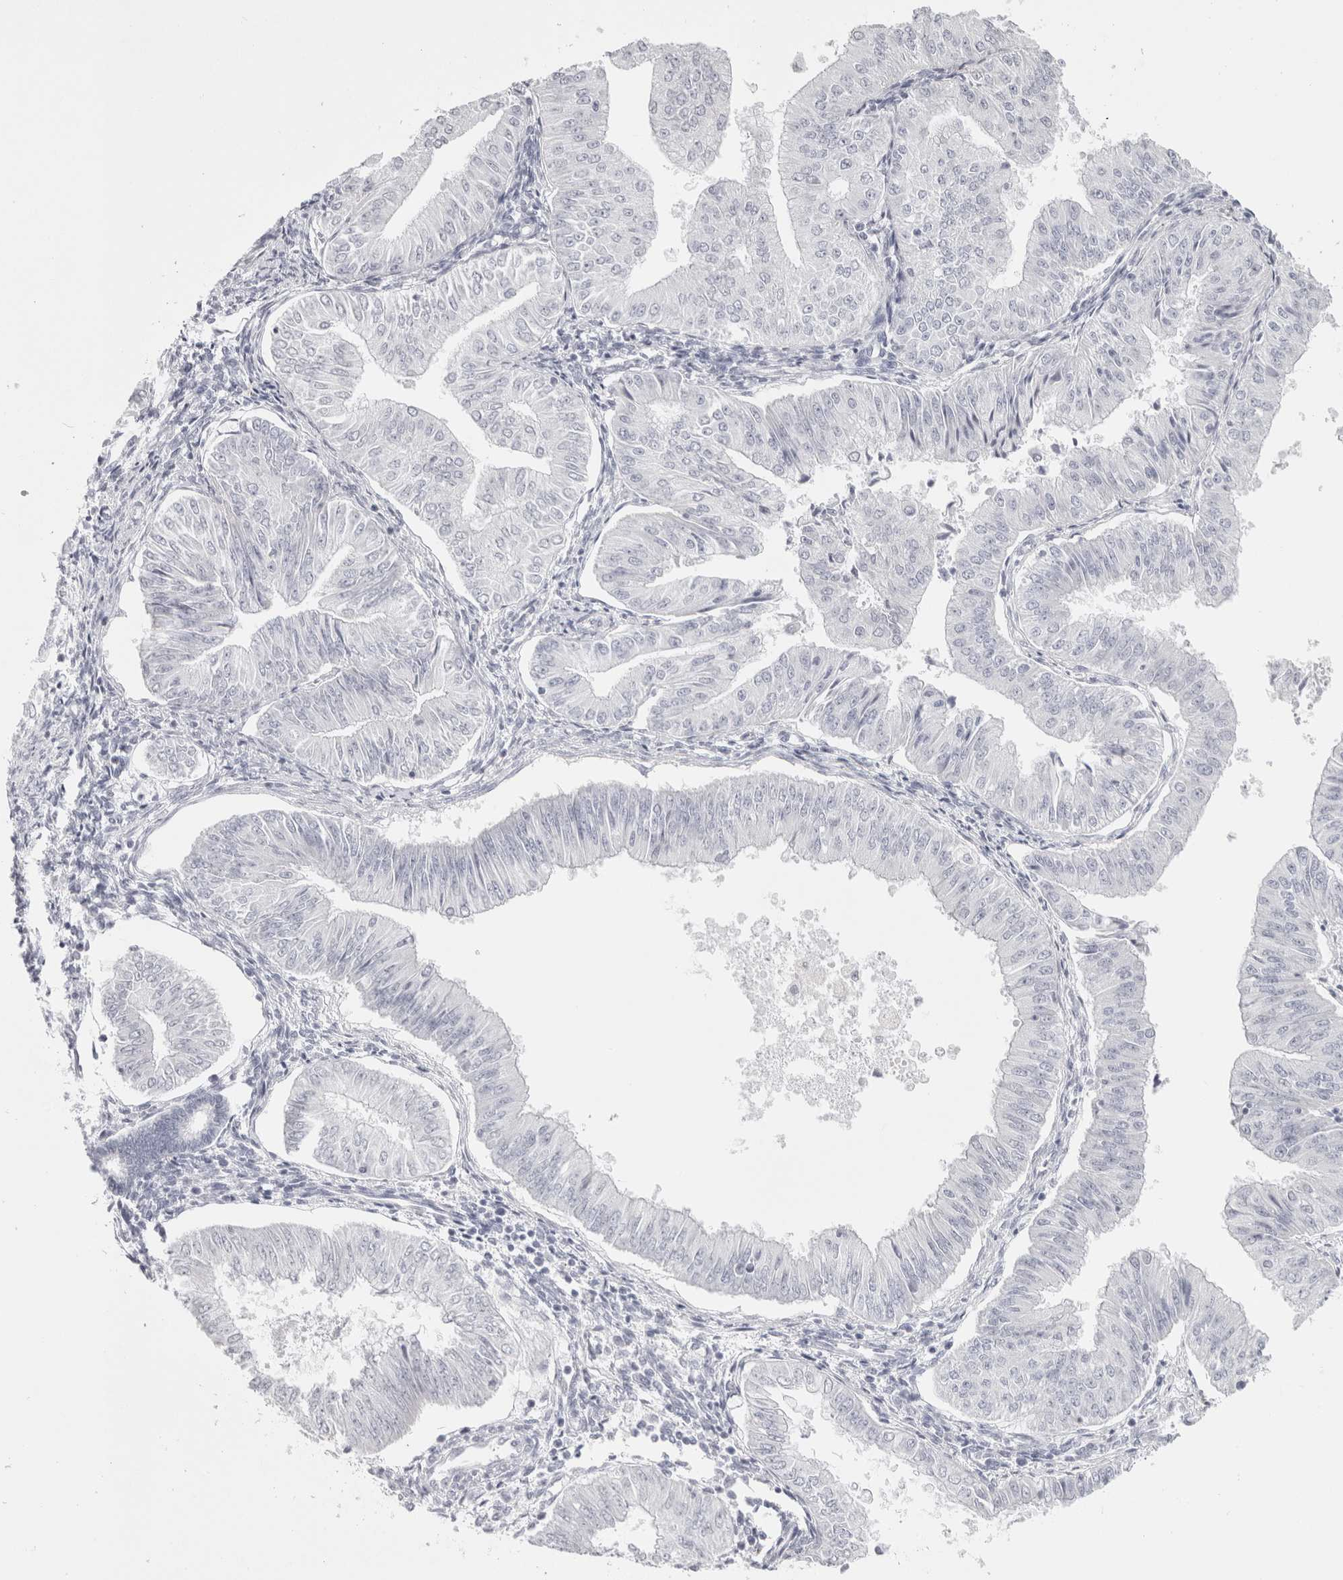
{"staining": {"intensity": "negative", "quantity": "none", "location": "none"}, "tissue": "endometrial cancer", "cell_type": "Tumor cells", "image_type": "cancer", "snomed": [{"axis": "morphology", "description": "Normal tissue, NOS"}, {"axis": "morphology", "description": "Adenocarcinoma, NOS"}, {"axis": "topography", "description": "Endometrium"}], "caption": "The photomicrograph reveals no staining of tumor cells in endometrial cancer (adenocarcinoma). (DAB (3,3'-diaminobenzidine) IHC with hematoxylin counter stain).", "gene": "GARIN1A", "patient": {"sex": "female", "age": 53}}